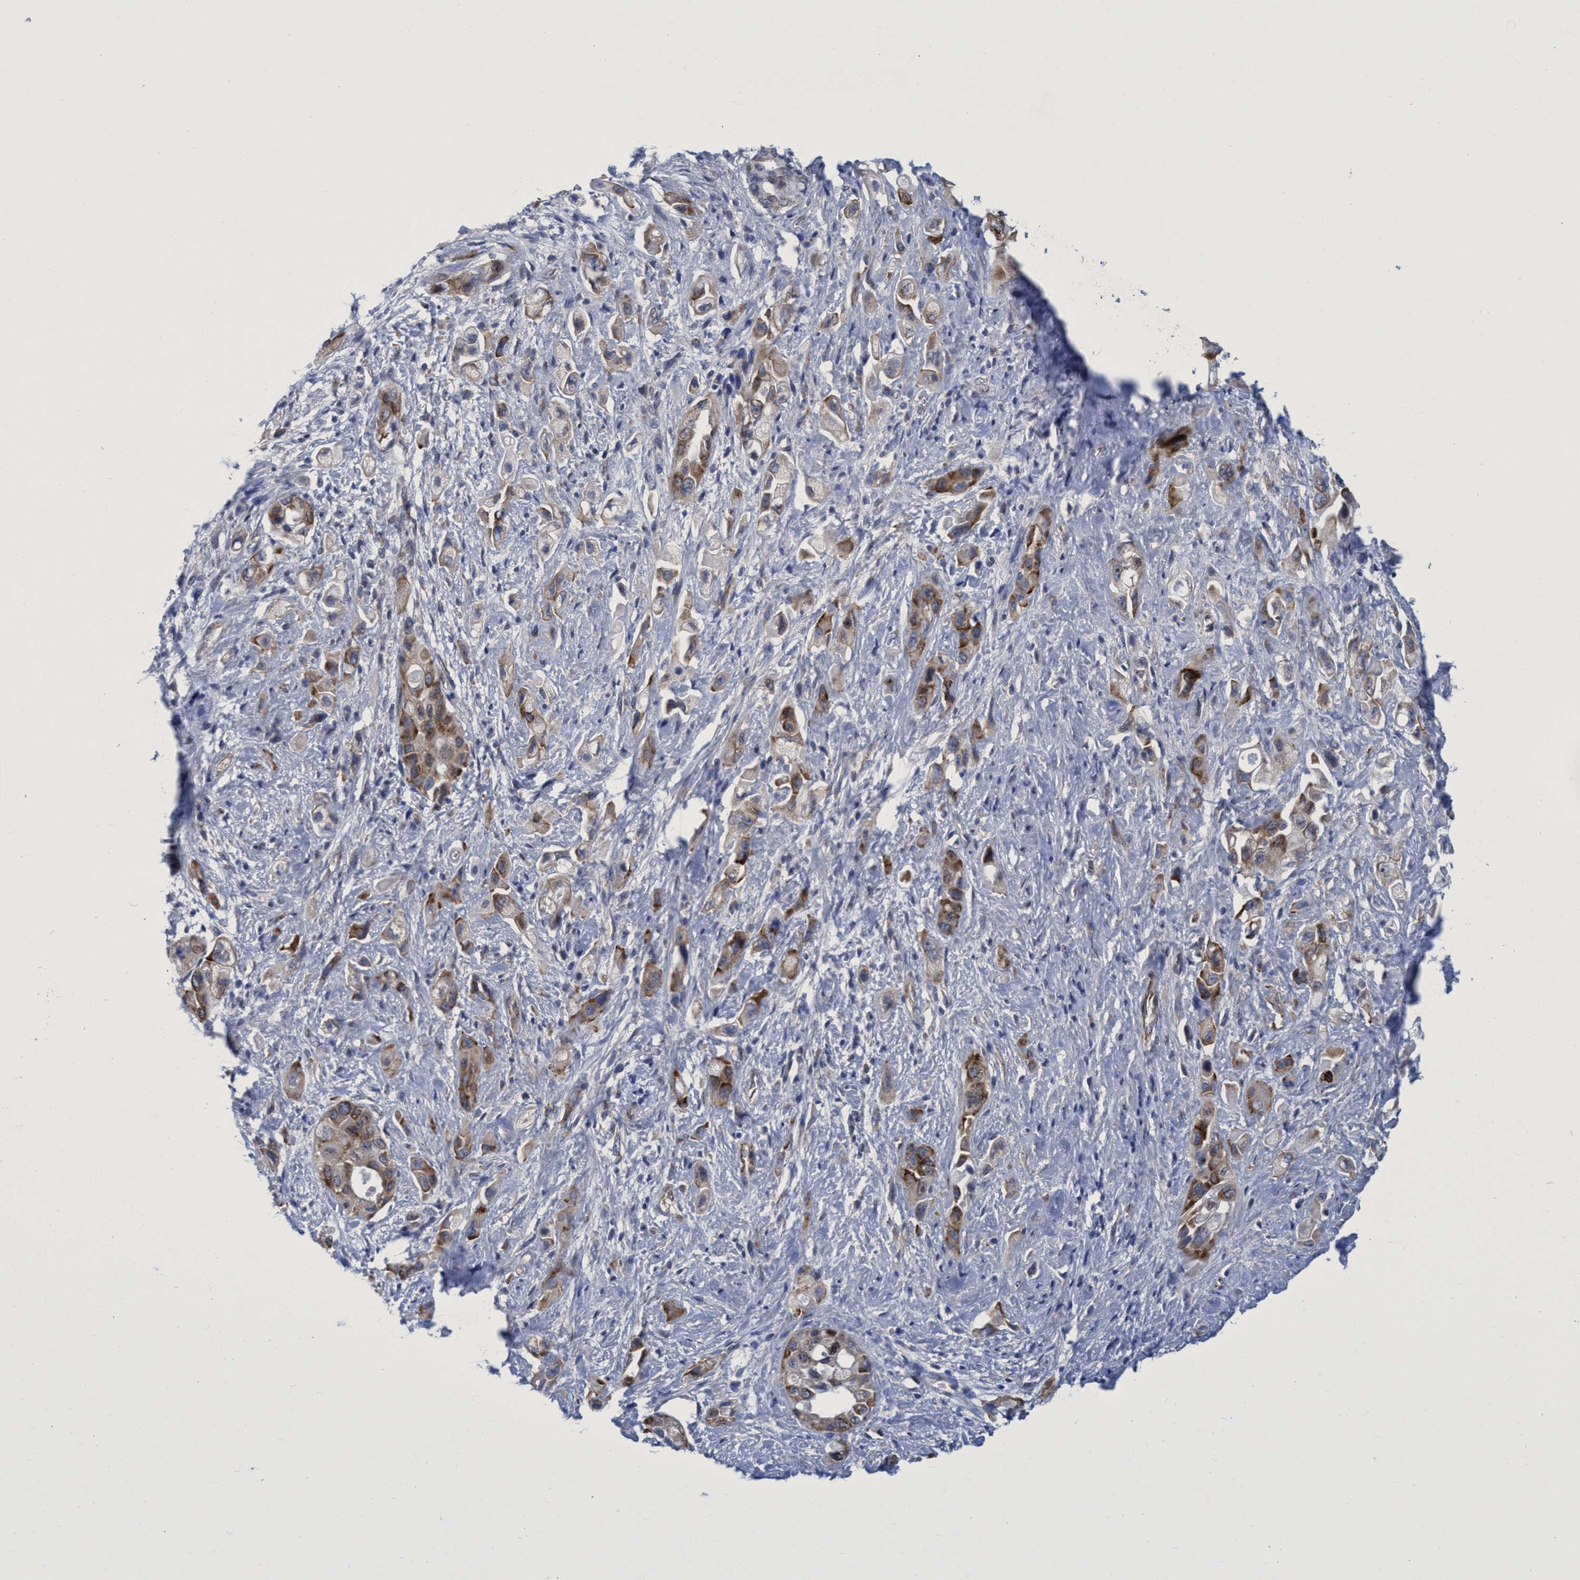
{"staining": {"intensity": "moderate", "quantity": ">75%", "location": "cytoplasmic/membranous"}, "tissue": "pancreatic cancer", "cell_type": "Tumor cells", "image_type": "cancer", "snomed": [{"axis": "morphology", "description": "Adenocarcinoma, NOS"}, {"axis": "topography", "description": "Pancreas"}], "caption": "Immunohistochemical staining of human pancreatic adenocarcinoma exhibits medium levels of moderate cytoplasmic/membranous positivity in approximately >75% of tumor cells.", "gene": "R3HCC1", "patient": {"sex": "female", "age": 66}}